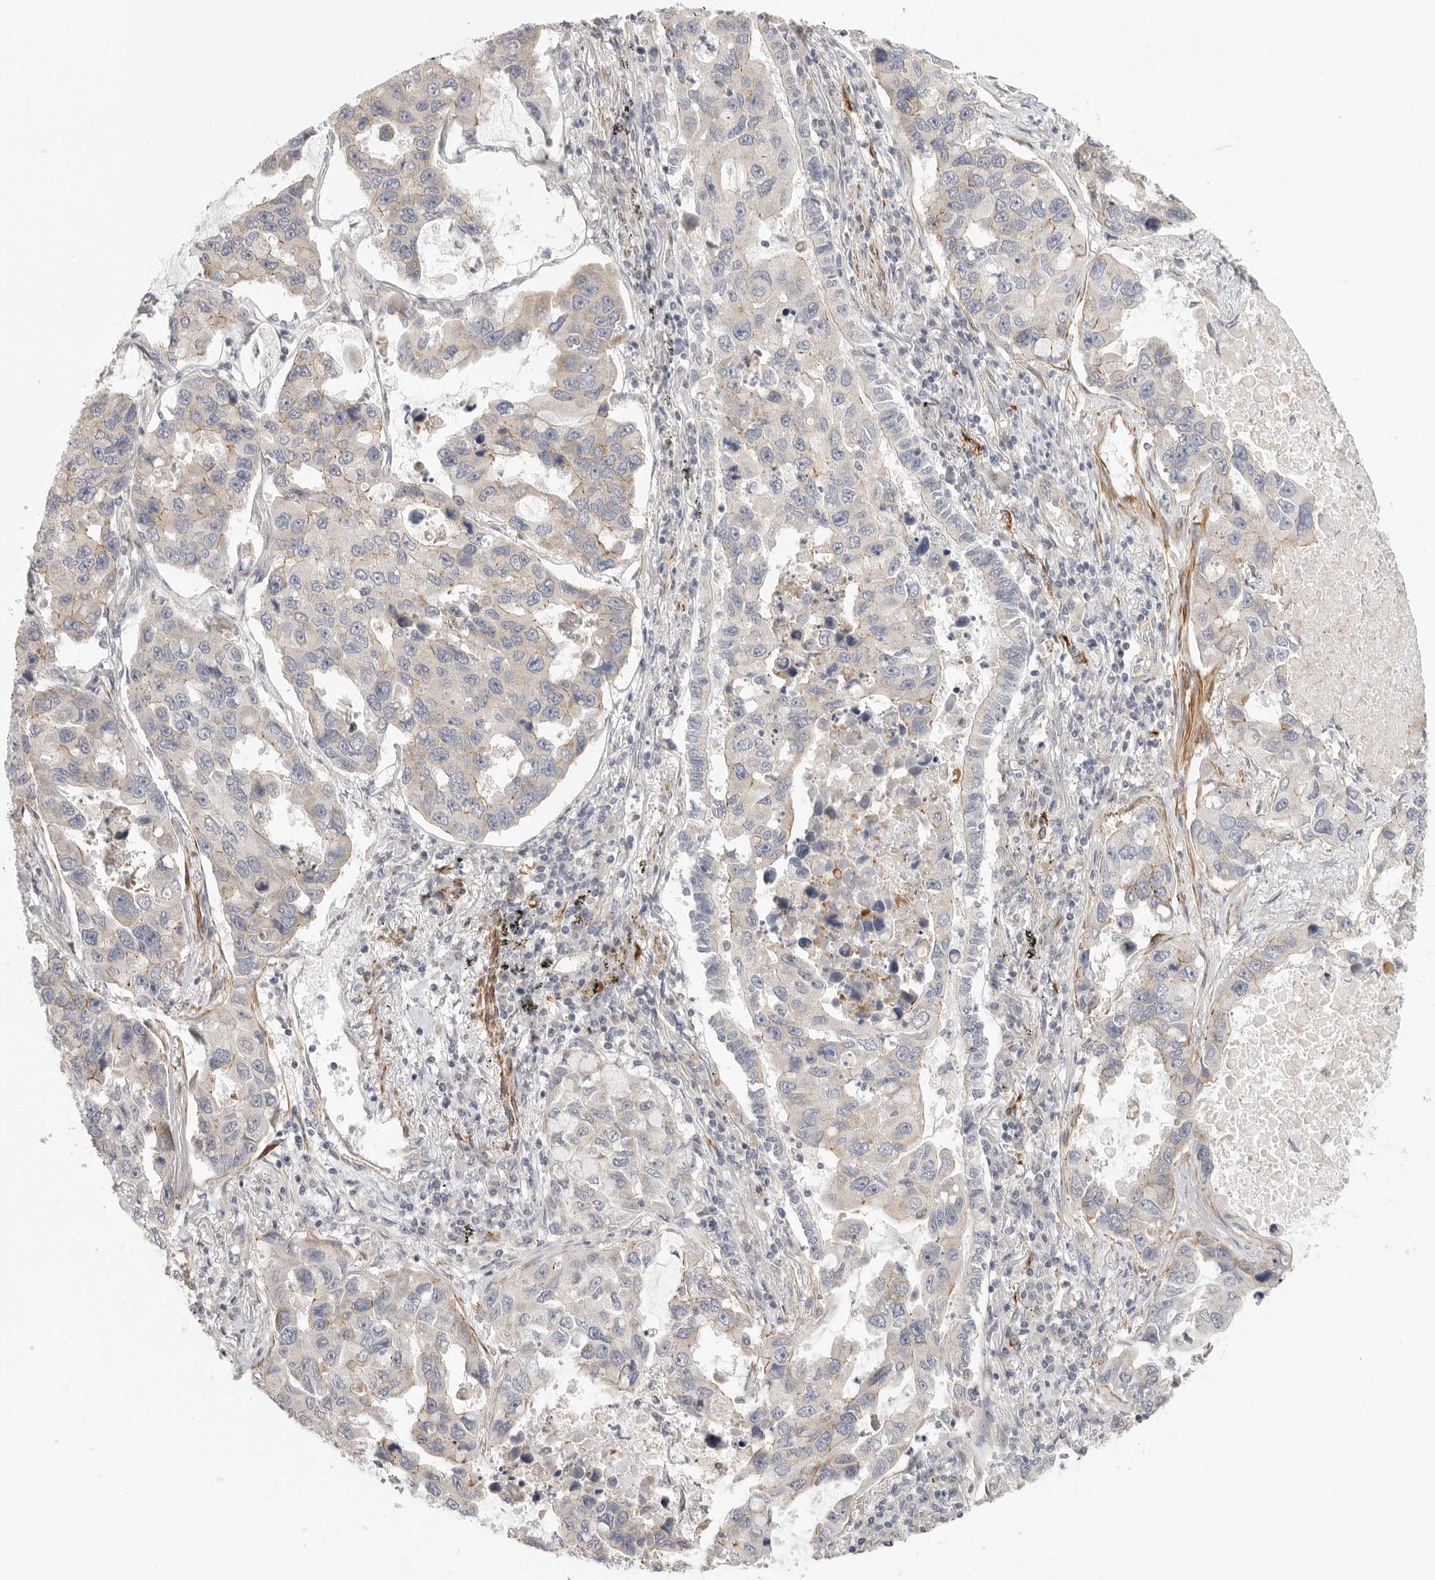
{"staining": {"intensity": "negative", "quantity": "none", "location": "none"}, "tissue": "lung cancer", "cell_type": "Tumor cells", "image_type": "cancer", "snomed": [{"axis": "morphology", "description": "Adenocarcinoma, NOS"}, {"axis": "topography", "description": "Lung"}], "caption": "Protein analysis of adenocarcinoma (lung) exhibits no significant positivity in tumor cells.", "gene": "STAB2", "patient": {"sex": "male", "age": 64}}